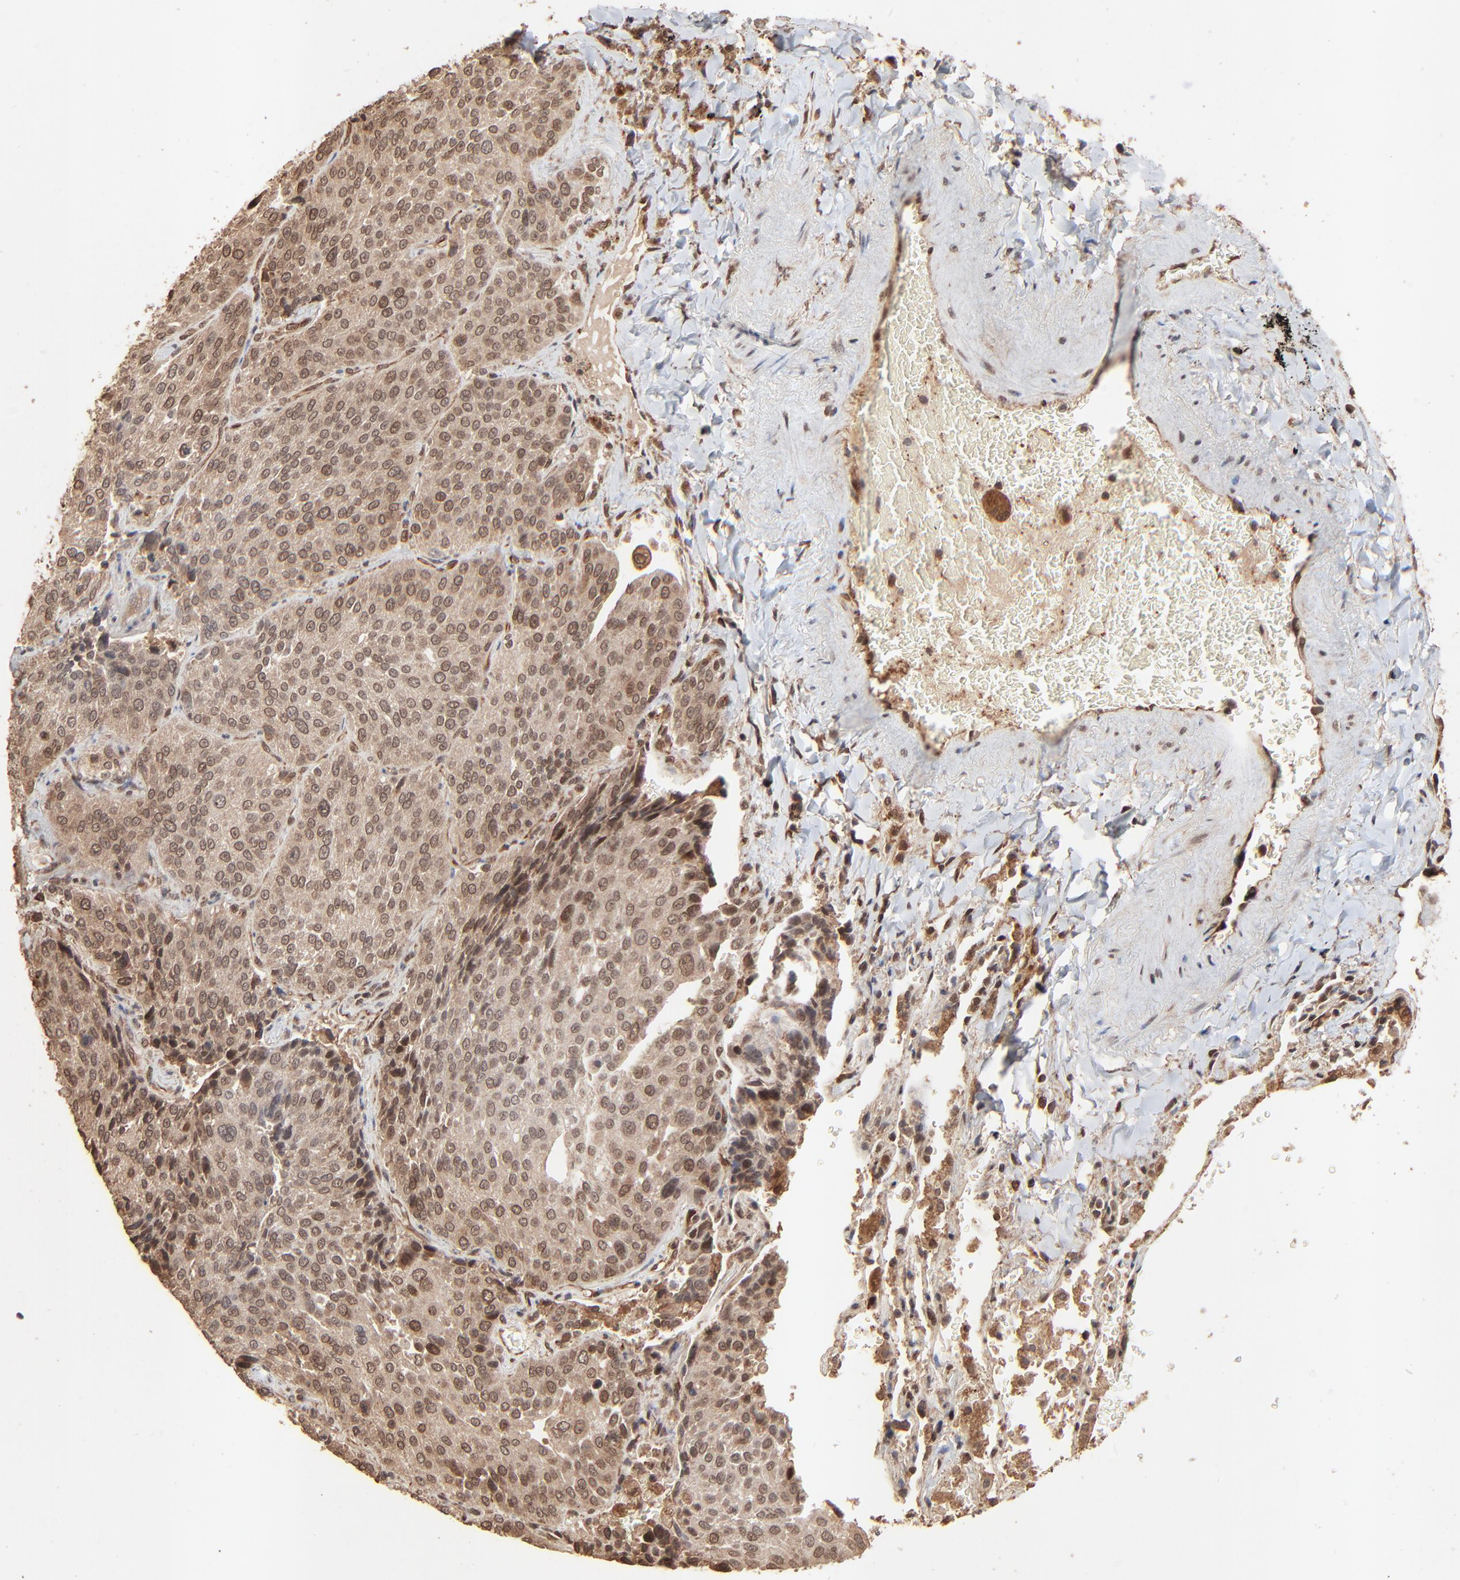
{"staining": {"intensity": "moderate", "quantity": ">75%", "location": "cytoplasmic/membranous,nuclear"}, "tissue": "lung cancer", "cell_type": "Tumor cells", "image_type": "cancer", "snomed": [{"axis": "morphology", "description": "Squamous cell carcinoma, NOS"}, {"axis": "topography", "description": "Lung"}], "caption": "Protein analysis of squamous cell carcinoma (lung) tissue reveals moderate cytoplasmic/membranous and nuclear staining in approximately >75% of tumor cells.", "gene": "FAM227A", "patient": {"sex": "male", "age": 54}}